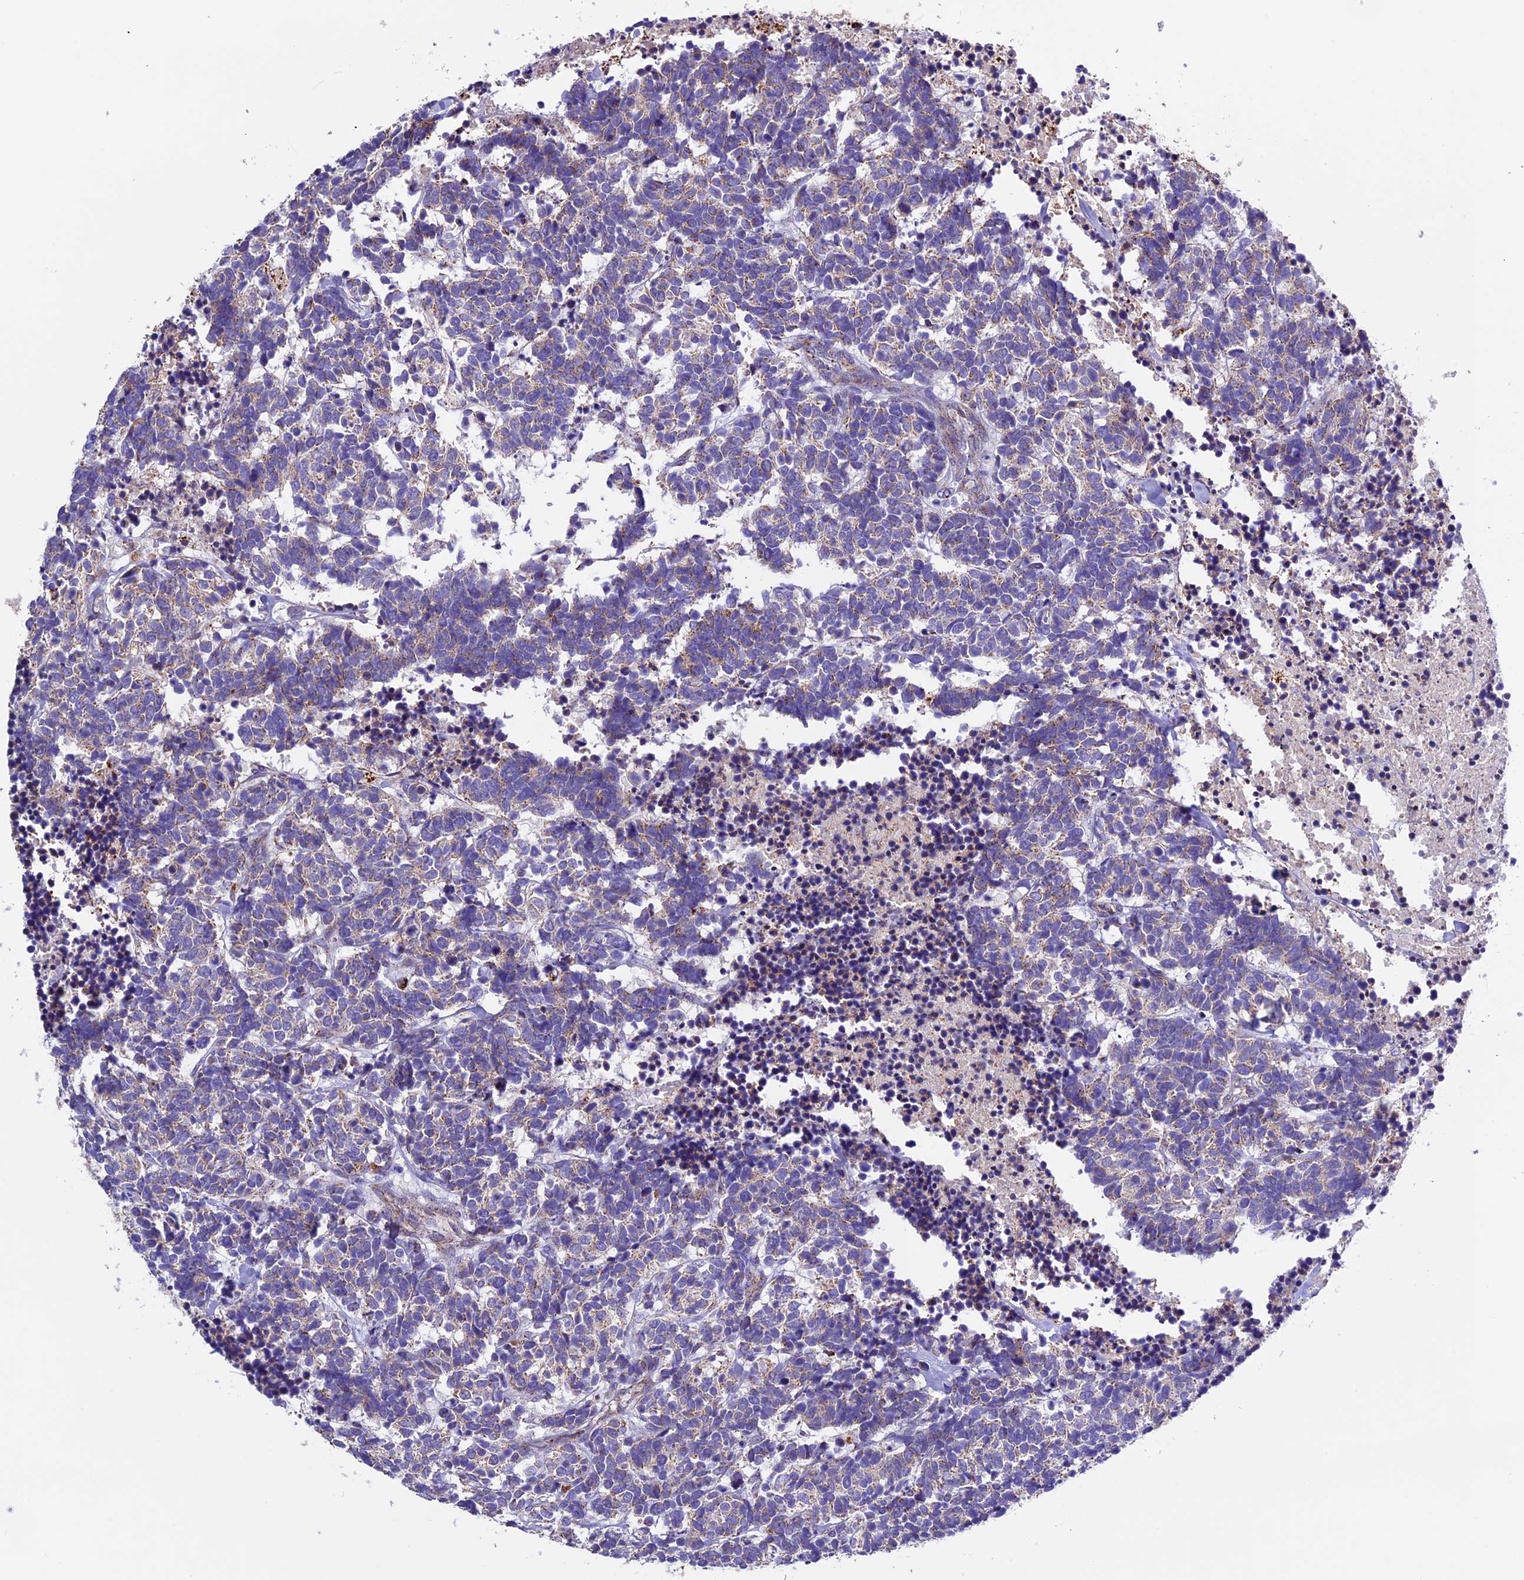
{"staining": {"intensity": "weak", "quantity": "25%-75%", "location": "cytoplasmic/membranous"}, "tissue": "carcinoid", "cell_type": "Tumor cells", "image_type": "cancer", "snomed": [{"axis": "morphology", "description": "Carcinoma, NOS"}, {"axis": "morphology", "description": "Carcinoid, malignant, NOS"}, {"axis": "topography", "description": "Urinary bladder"}], "caption": "Malignant carcinoid stained with a brown dye displays weak cytoplasmic/membranous positive staining in approximately 25%-75% of tumor cells.", "gene": "METTL22", "patient": {"sex": "male", "age": 57}}